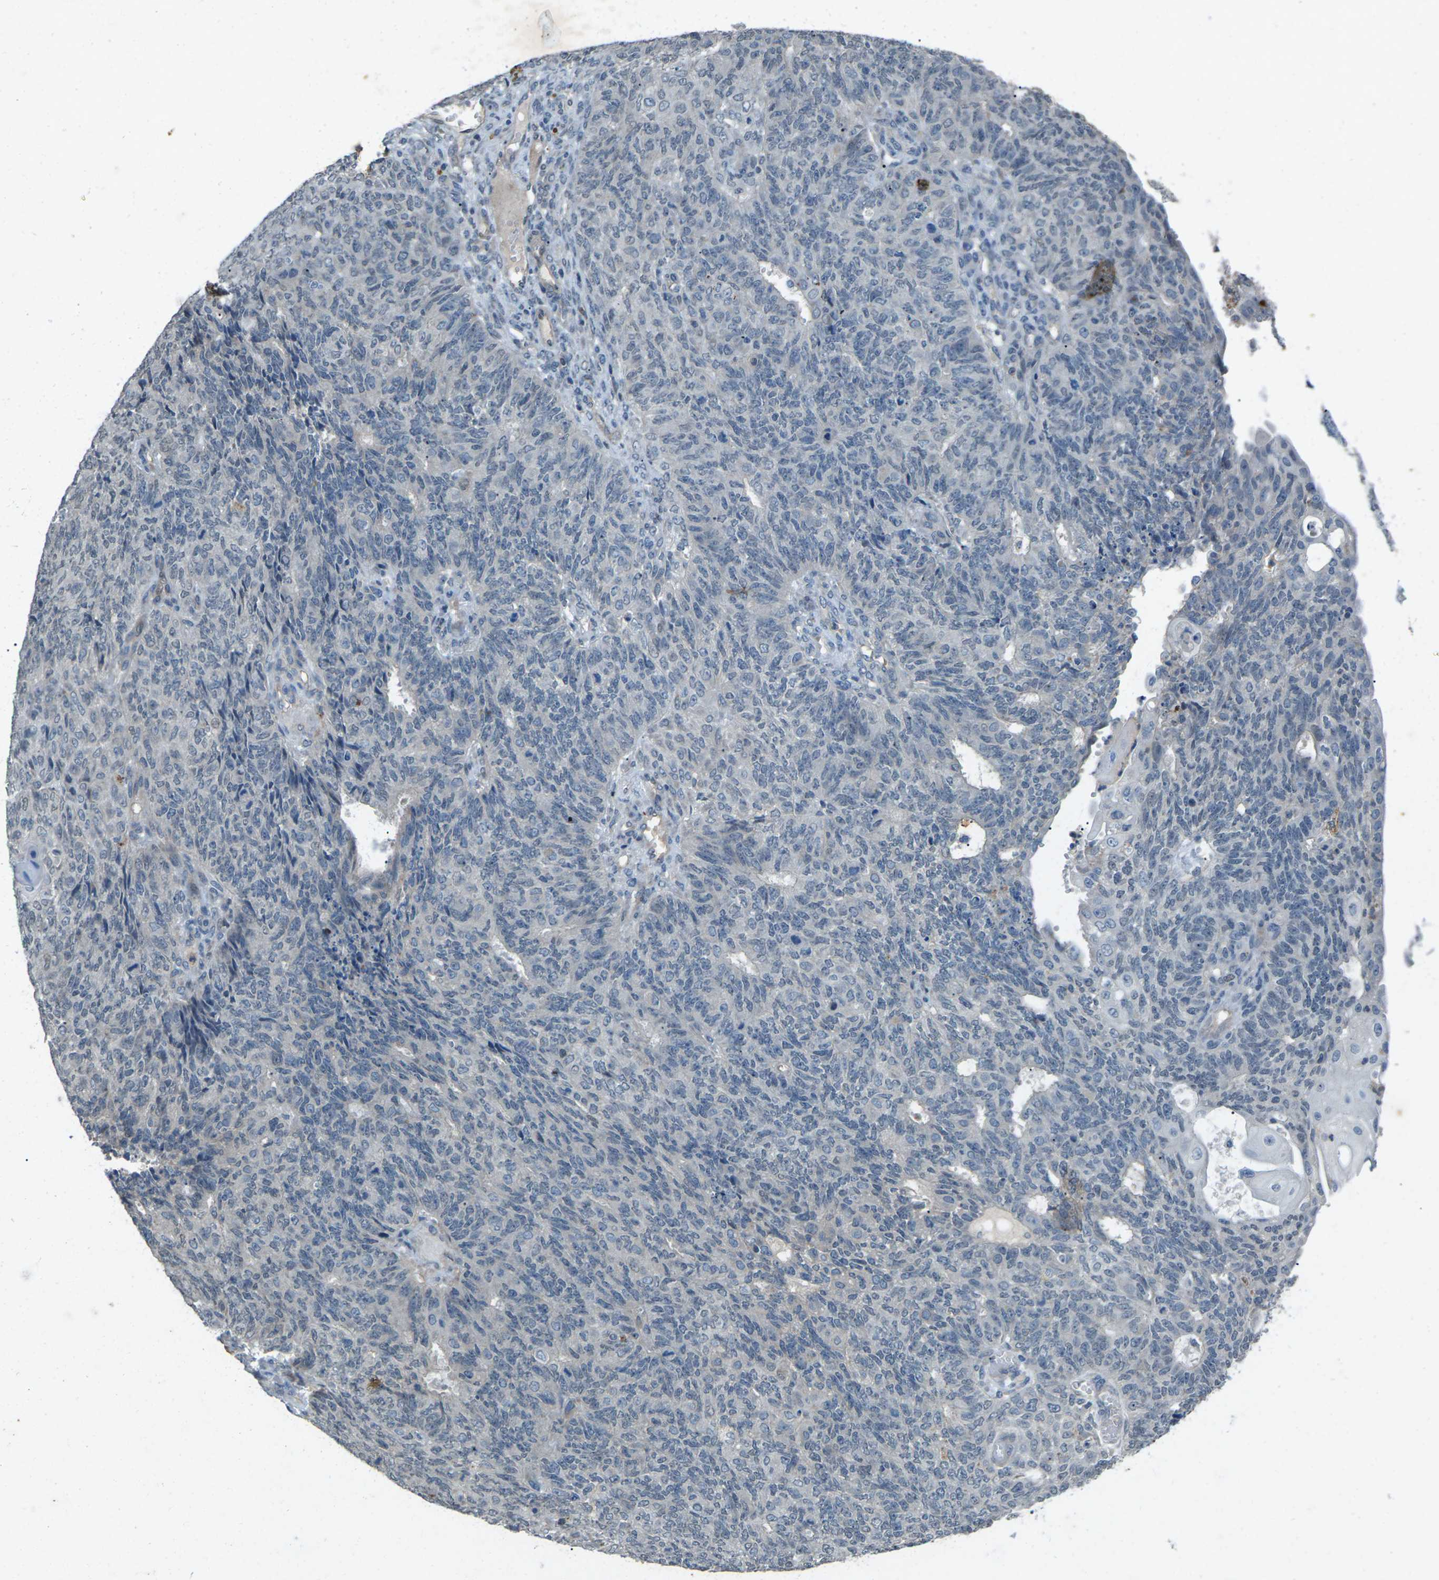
{"staining": {"intensity": "negative", "quantity": "none", "location": "none"}, "tissue": "endometrial cancer", "cell_type": "Tumor cells", "image_type": "cancer", "snomed": [{"axis": "morphology", "description": "Adenocarcinoma, NOS"}, {"axis": "topography", "description": "Endometrium"}], "caption": "Immunohistochemistry histopathology image of neoplastic tissue: human adenocarcinoma (endometrial) stained with DAB reveals no significant protein staining in tumor cells.", "gene": "SIGLEC14", "patient": {"sex": "female", "age": 32}}